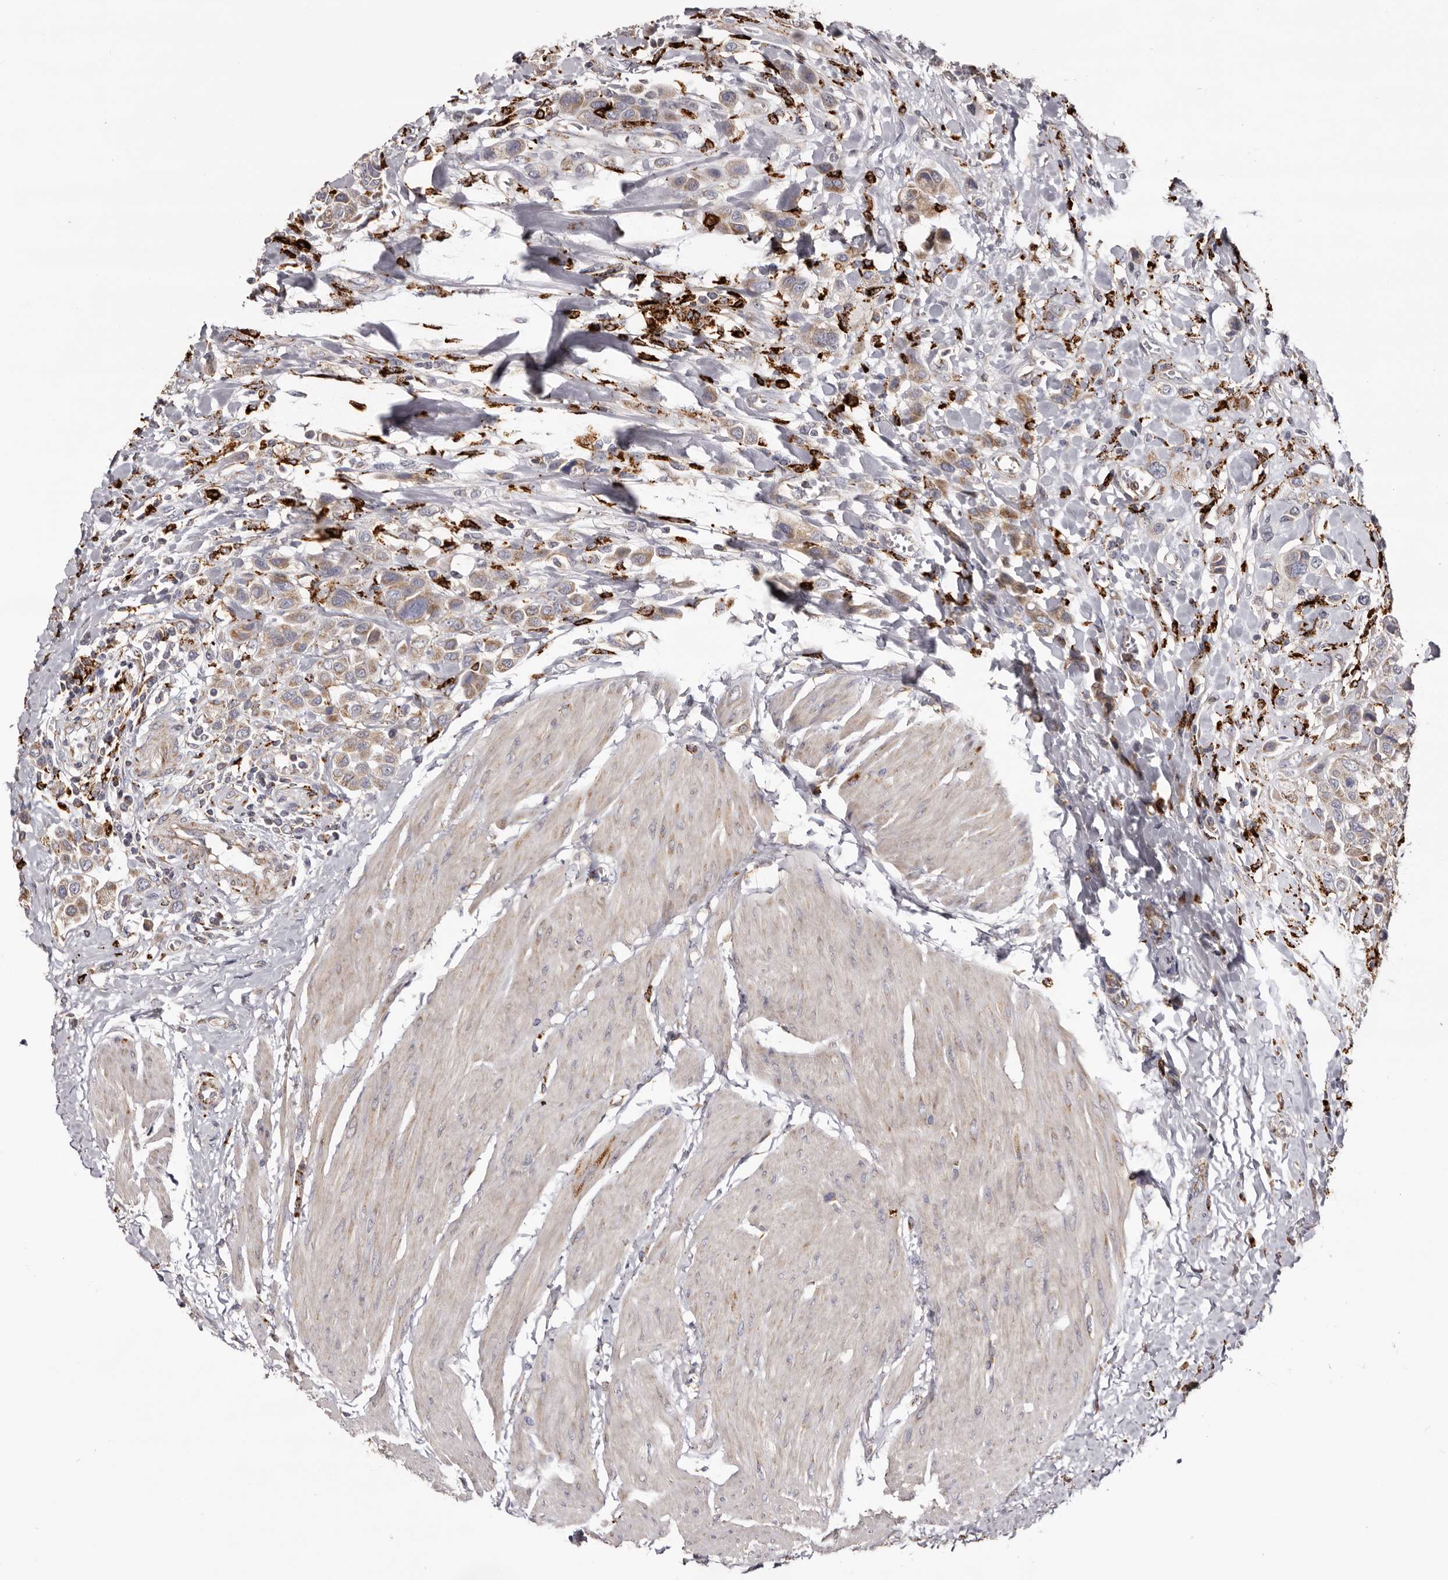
{"staining": {"intensity": "weak", "quantity": ">75%", "location": "cytoplasmic/membranous"}, "tissue": "urothelial cancer", "cell_type": "Tumor cells", "image_type": "cancer", "snomed": [{"axis": "morphology", "description": "Urothelial carcinoma, High grade"}, {"axis": "topography", "description": "Urinary bladder"}], "caption": "Urothelial cancer was stained to show a protein in brown. There is low levels of weak cytoplasmic/membranous positivity in approximately >75% of tumor cells. The protein of interest is stained brown, and the nuclei are stained in blue (DAB IHC with brightfield microscopy, high magnification).", "gene": "MECR", "patient": {"sex": "male", "age": 50}}